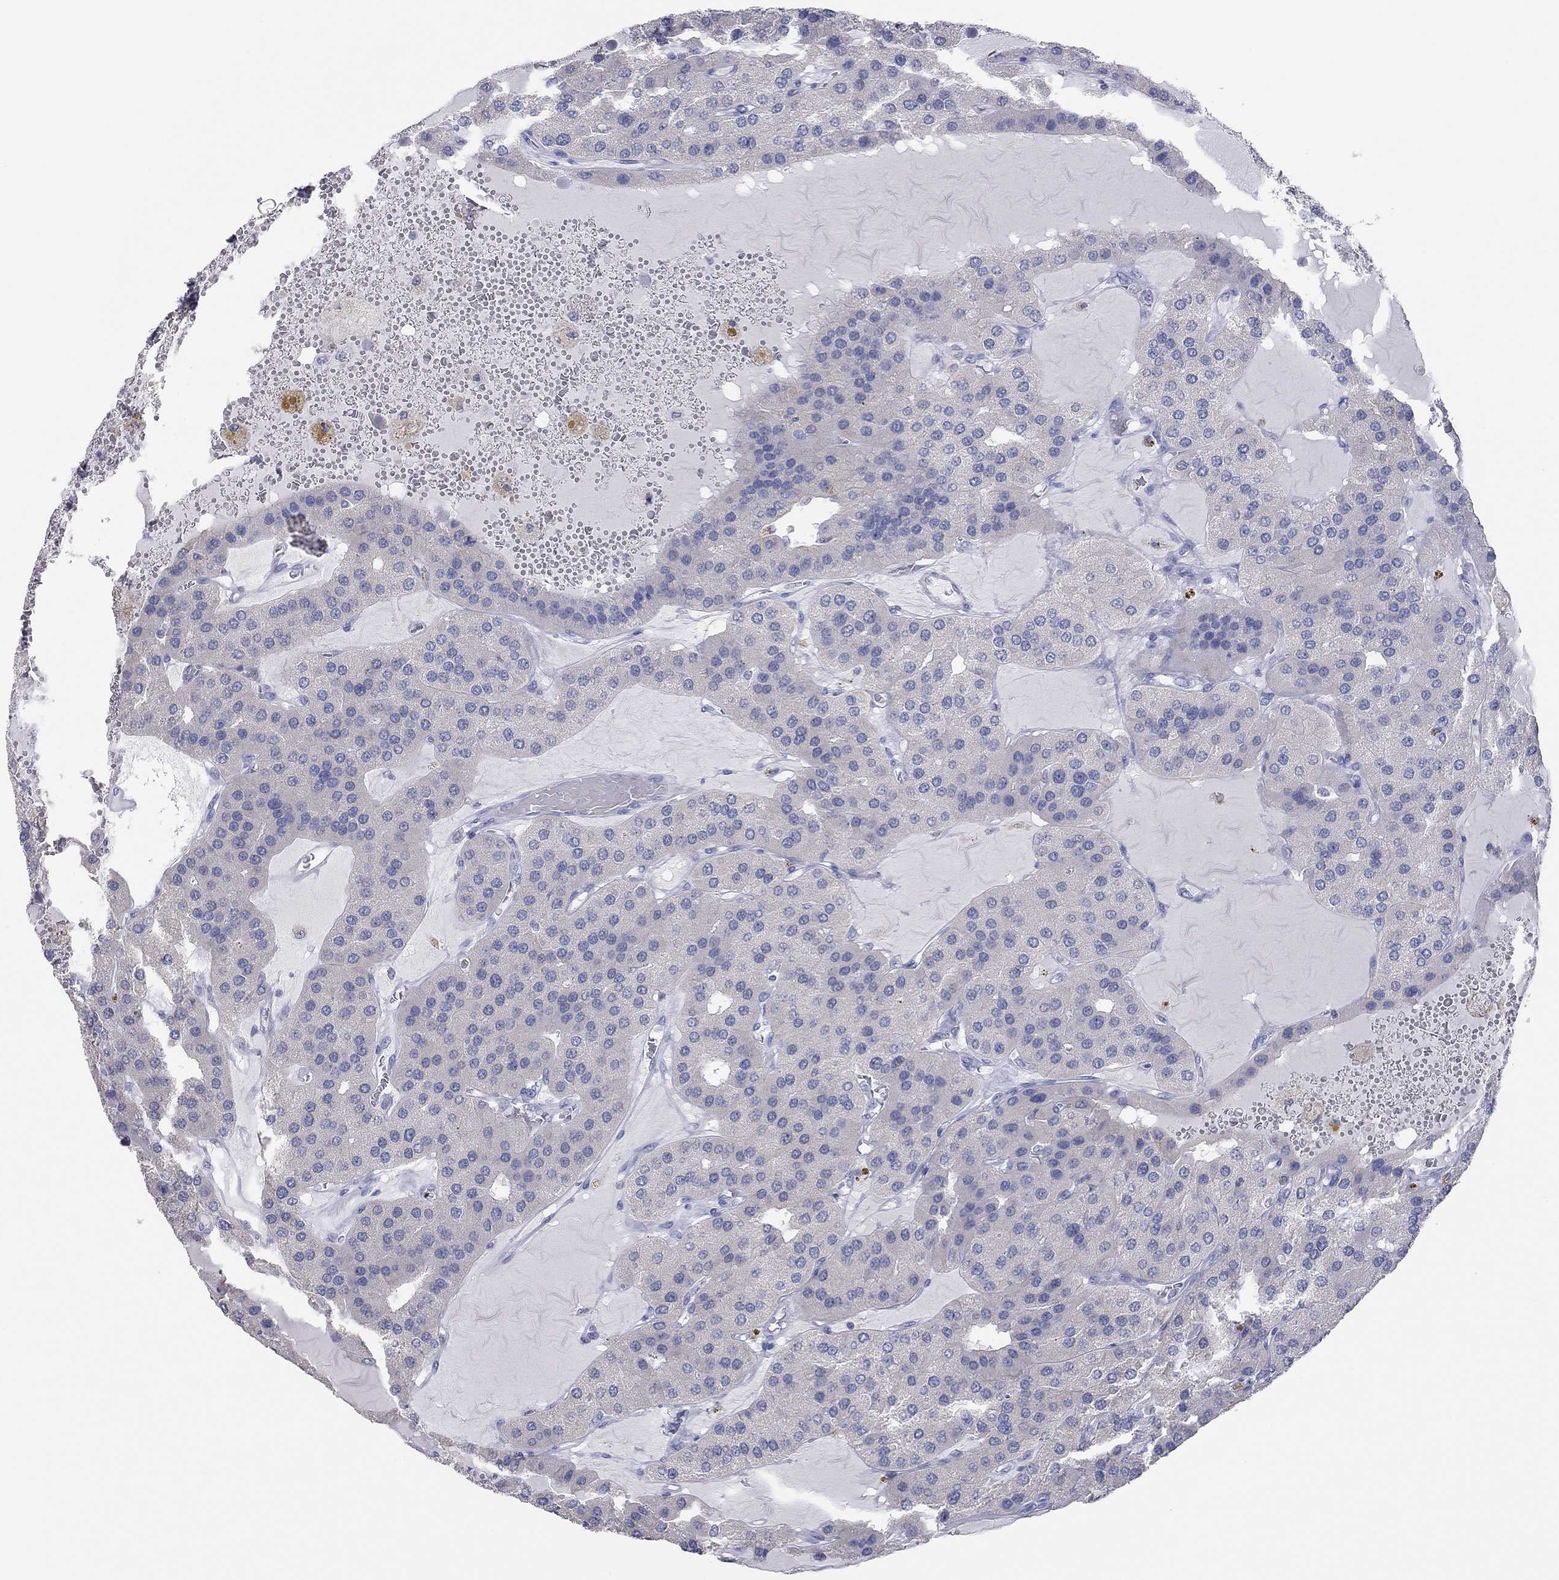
{"staining": {"intensity": "negative", "quantity": "none", "location": "none"}, "tissue": "parathyroid gland", "cell_type": "Glandular cells", "image_type": "normal", "snomed": [{"axis": "morphology", "description": "Normal tissue, NOS"}, {"axis": "morphology", "description": "Adenoma, NOS"}, {"axis": "topography", "description": "Parathyroid gland"}], "caption": "Human parathyroid gland stained for a protein using immunohistochemistry (IHC) demonstrates no staining in glandular cells.", "gene": "AK8", "patient": {"sex": "female", "age": 86}}